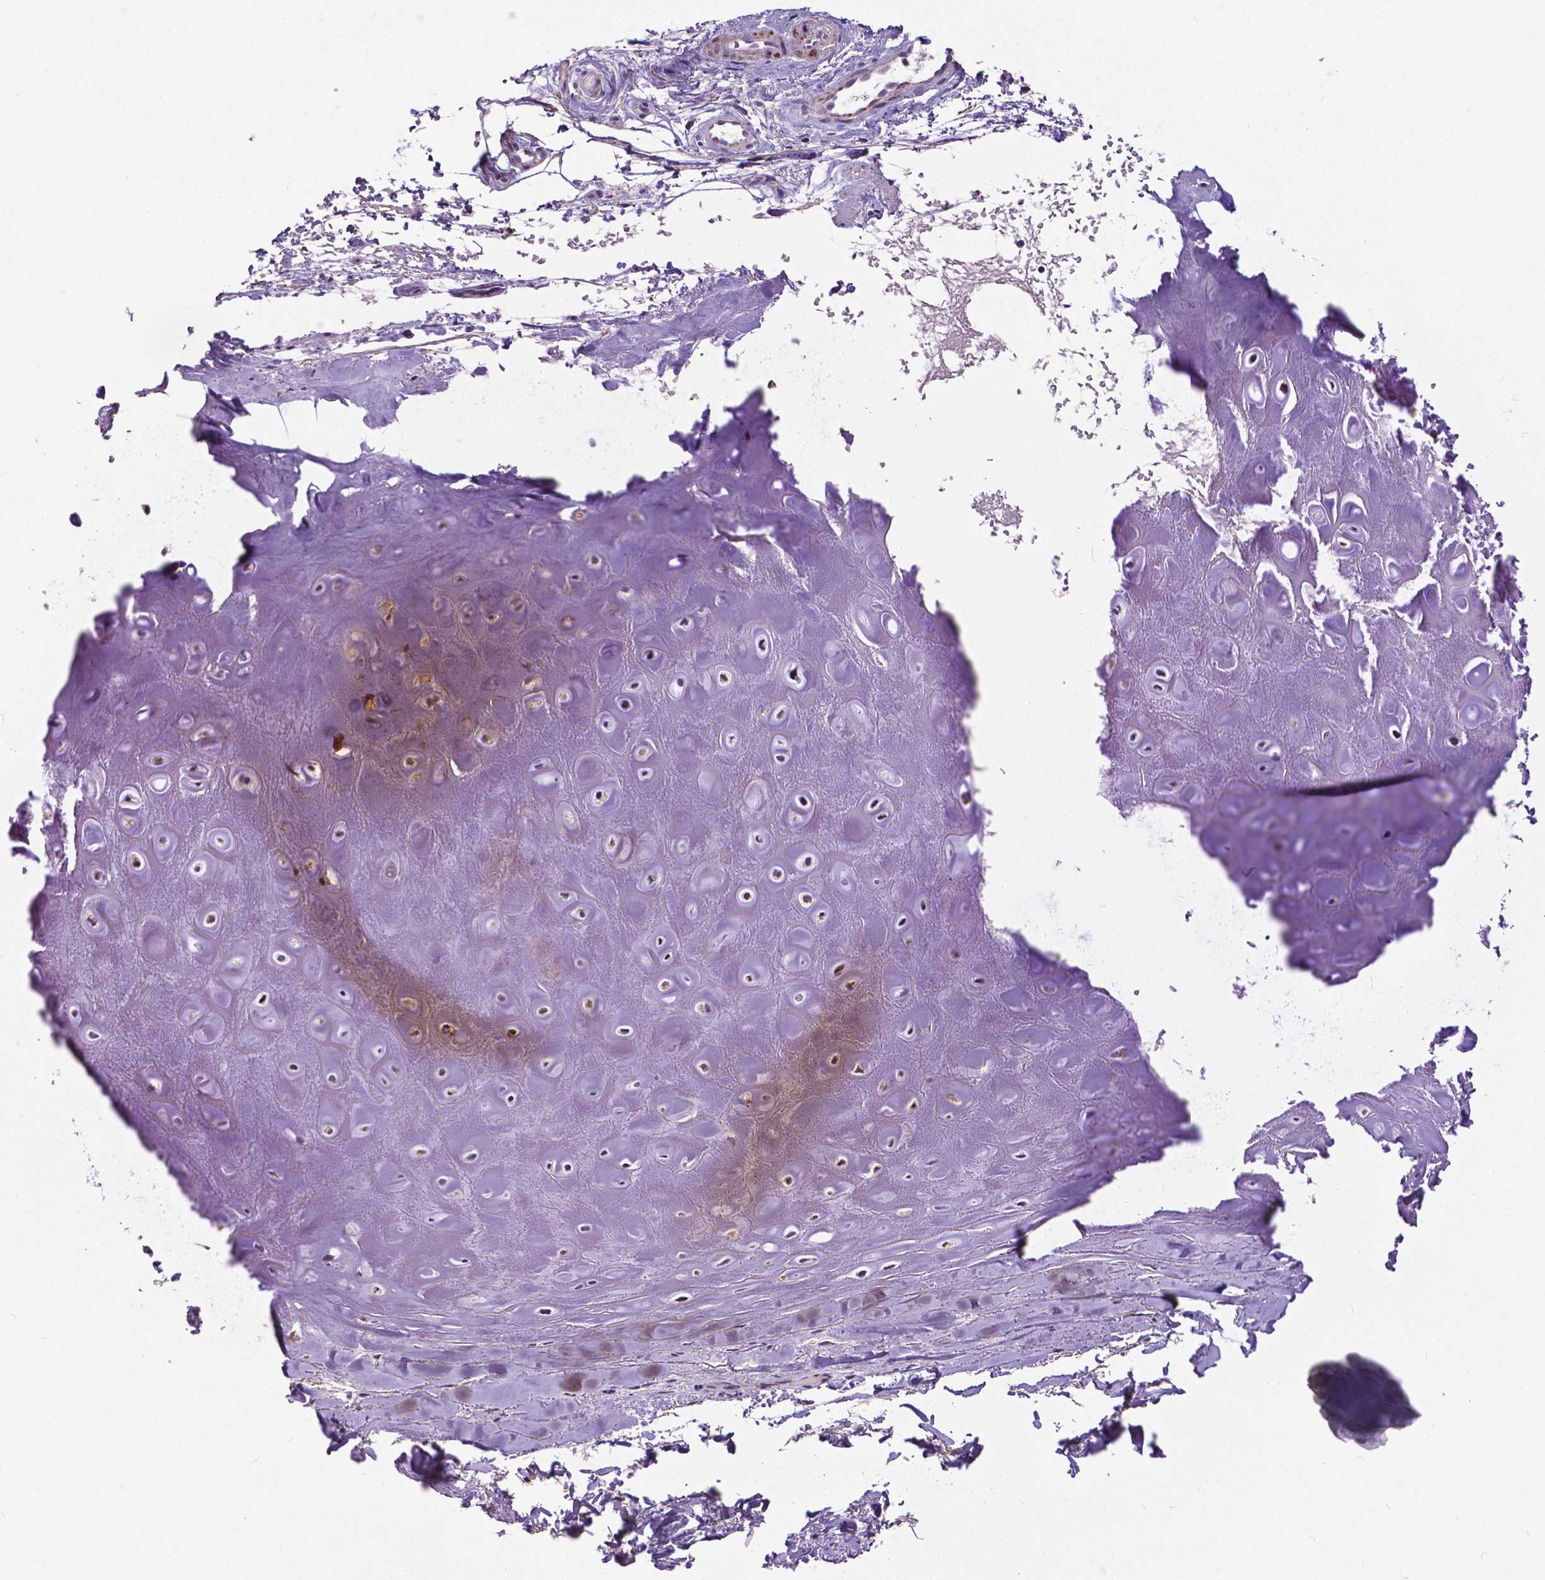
{"staining": {"intensity": "moderate", "quantity": "<25%", "location": "cytoplasmic/membranous"}, "tissue": "soft tissue", "cell_type": "Chondrocytes", "image_type": "normal", "snomed": [{"axis": "morphology", "description": "Normal tissue, NOS"}, {"axis": "topography", "description": "Cartilage tissue"}], "caption": "Brown immunohistochemical staining in unremarkable human soft tissue shows moderate cytoplasmic/membranous expression in approximately <25% of chondrocytes.", "gene": "MACC1", "patient": {"sex": "male", "age": 65}}